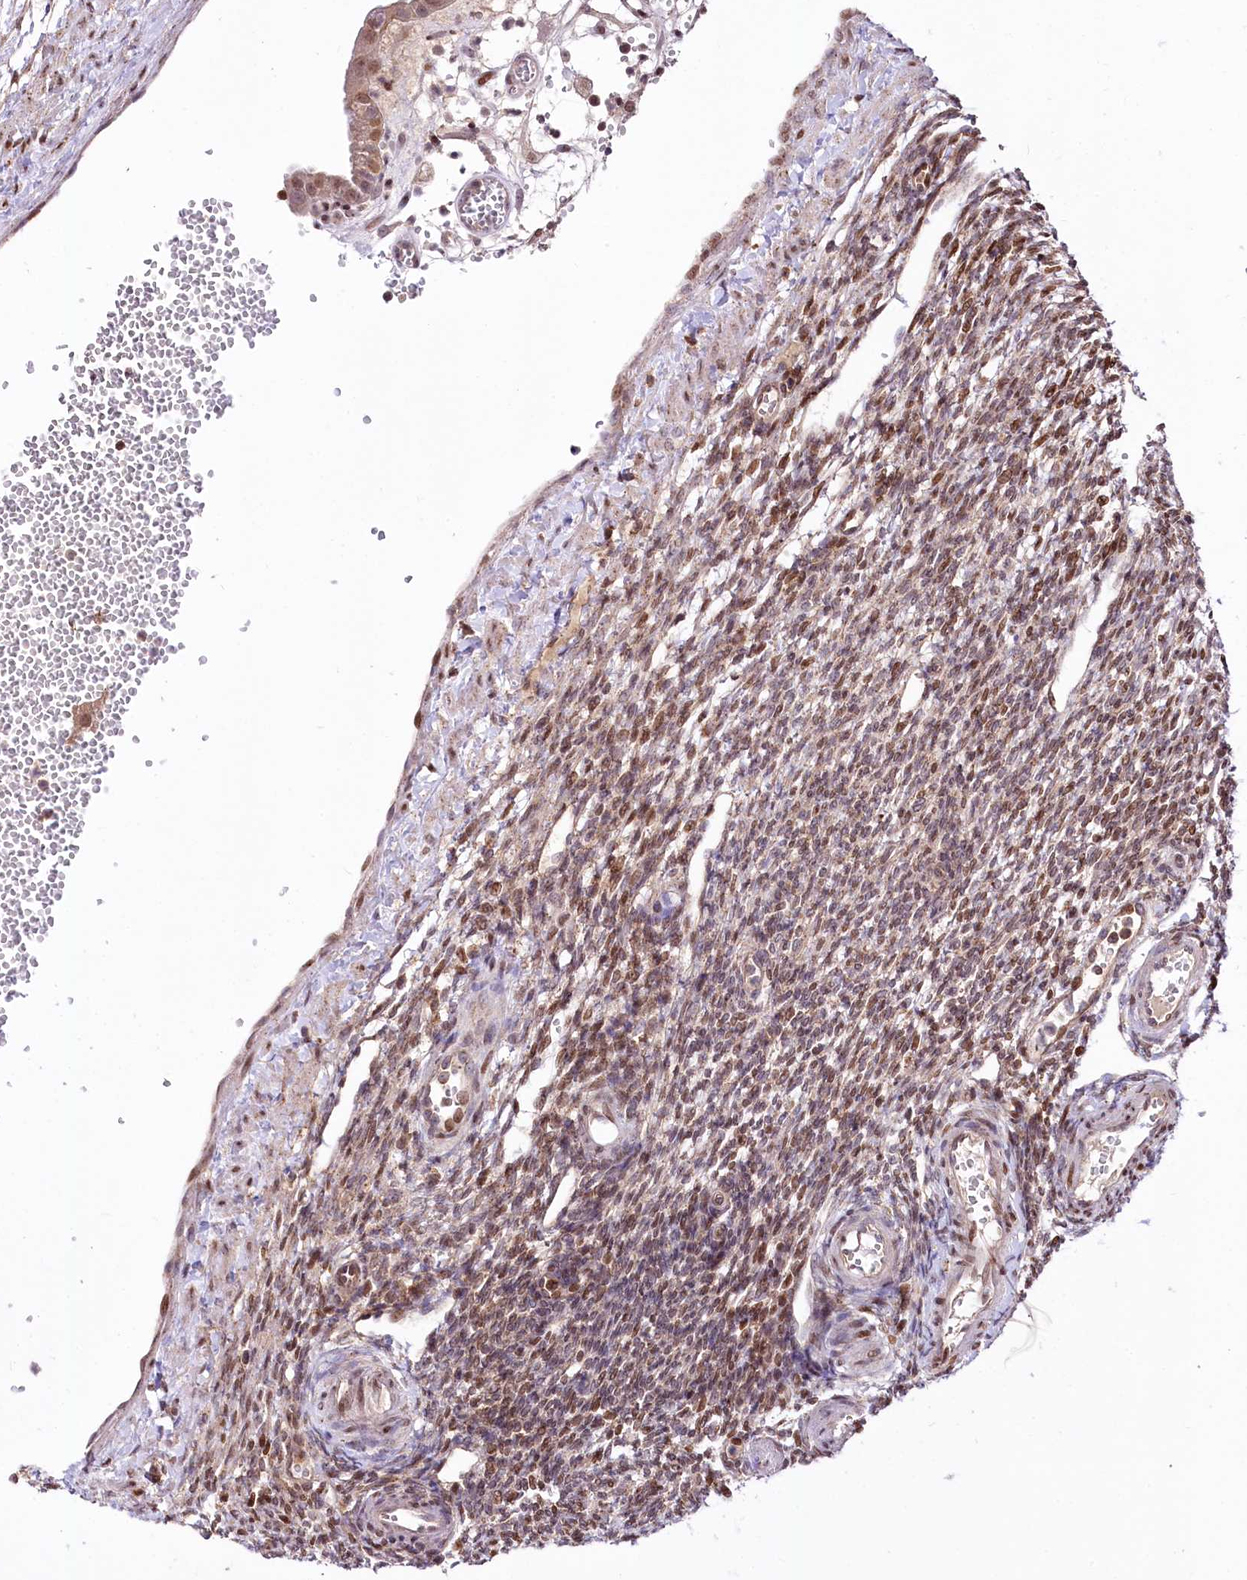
{"staining": {"intensity": "moderate", "quantity": "<25%", "location": "nuclear"}, "tissue": "ovary", "cell_type": "Ovarian stroma cells", "image_type": "normal", "snomed": [{"axis": "morphology", "description": "Normal tissue, NOS"}, {"axis": "morphology", "description": "Cyst, NOS"}, {"axis": "topography", "description": "Ovary"}], "caption": "Immunohistochemistry (IHC) photomicrograph of unremarkable human ovary stained for a protein (brown), which shows low levels of moderate nuclear positivity in approximately <25% of ovarian stroma cells.", "gene": "ZFYVE27", "patient": {"sex": "female", "age": 33}}